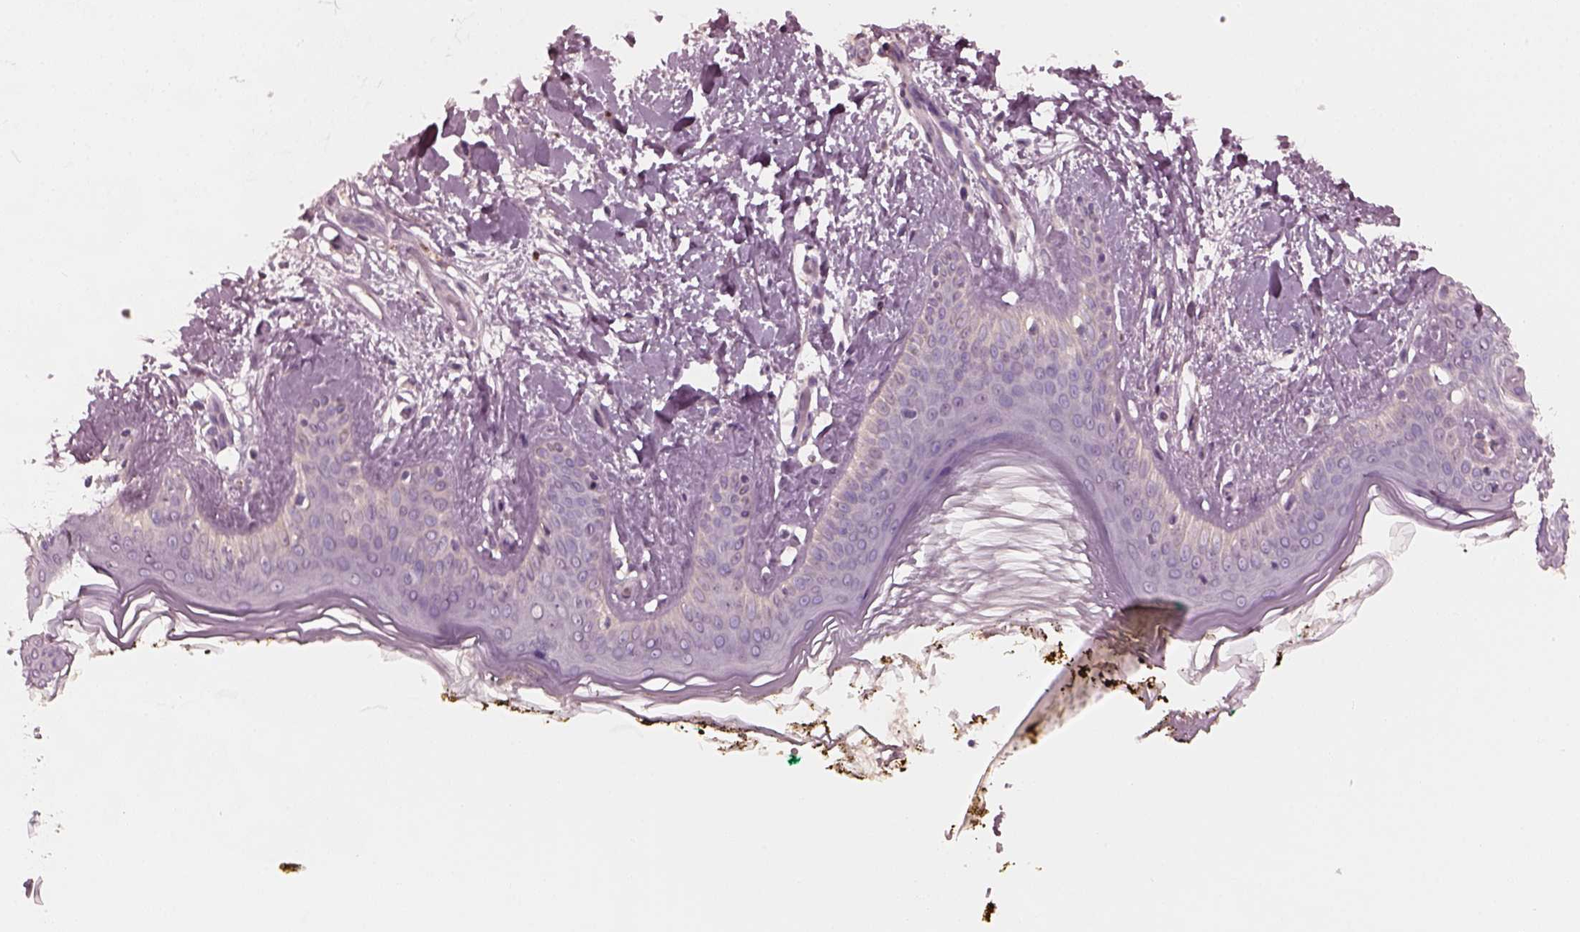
{"staining": {"intensity": "negative", "quantity": "none", "location": "none"}, "tissue": "skin", "cell_type": "Fibroblasts", "image_type": "normal", "snomed": [{"axis": "morphology", "description": "Normal tissue, NOS"}, {"axis": "topography", "description": "Skin"}], "caption": "Immunohistochemical staining of normal skin reveals no significant expression in fibroblasts. Brightfield microscopy of immunohistochemistry (IHC) stained with DAB (3,3'-diaminobenzidine) (brown) and hematoxylin (blue), captured at high magnification.", "gene": "PORCN", "patient": {"sex": "female", "age": 34}}